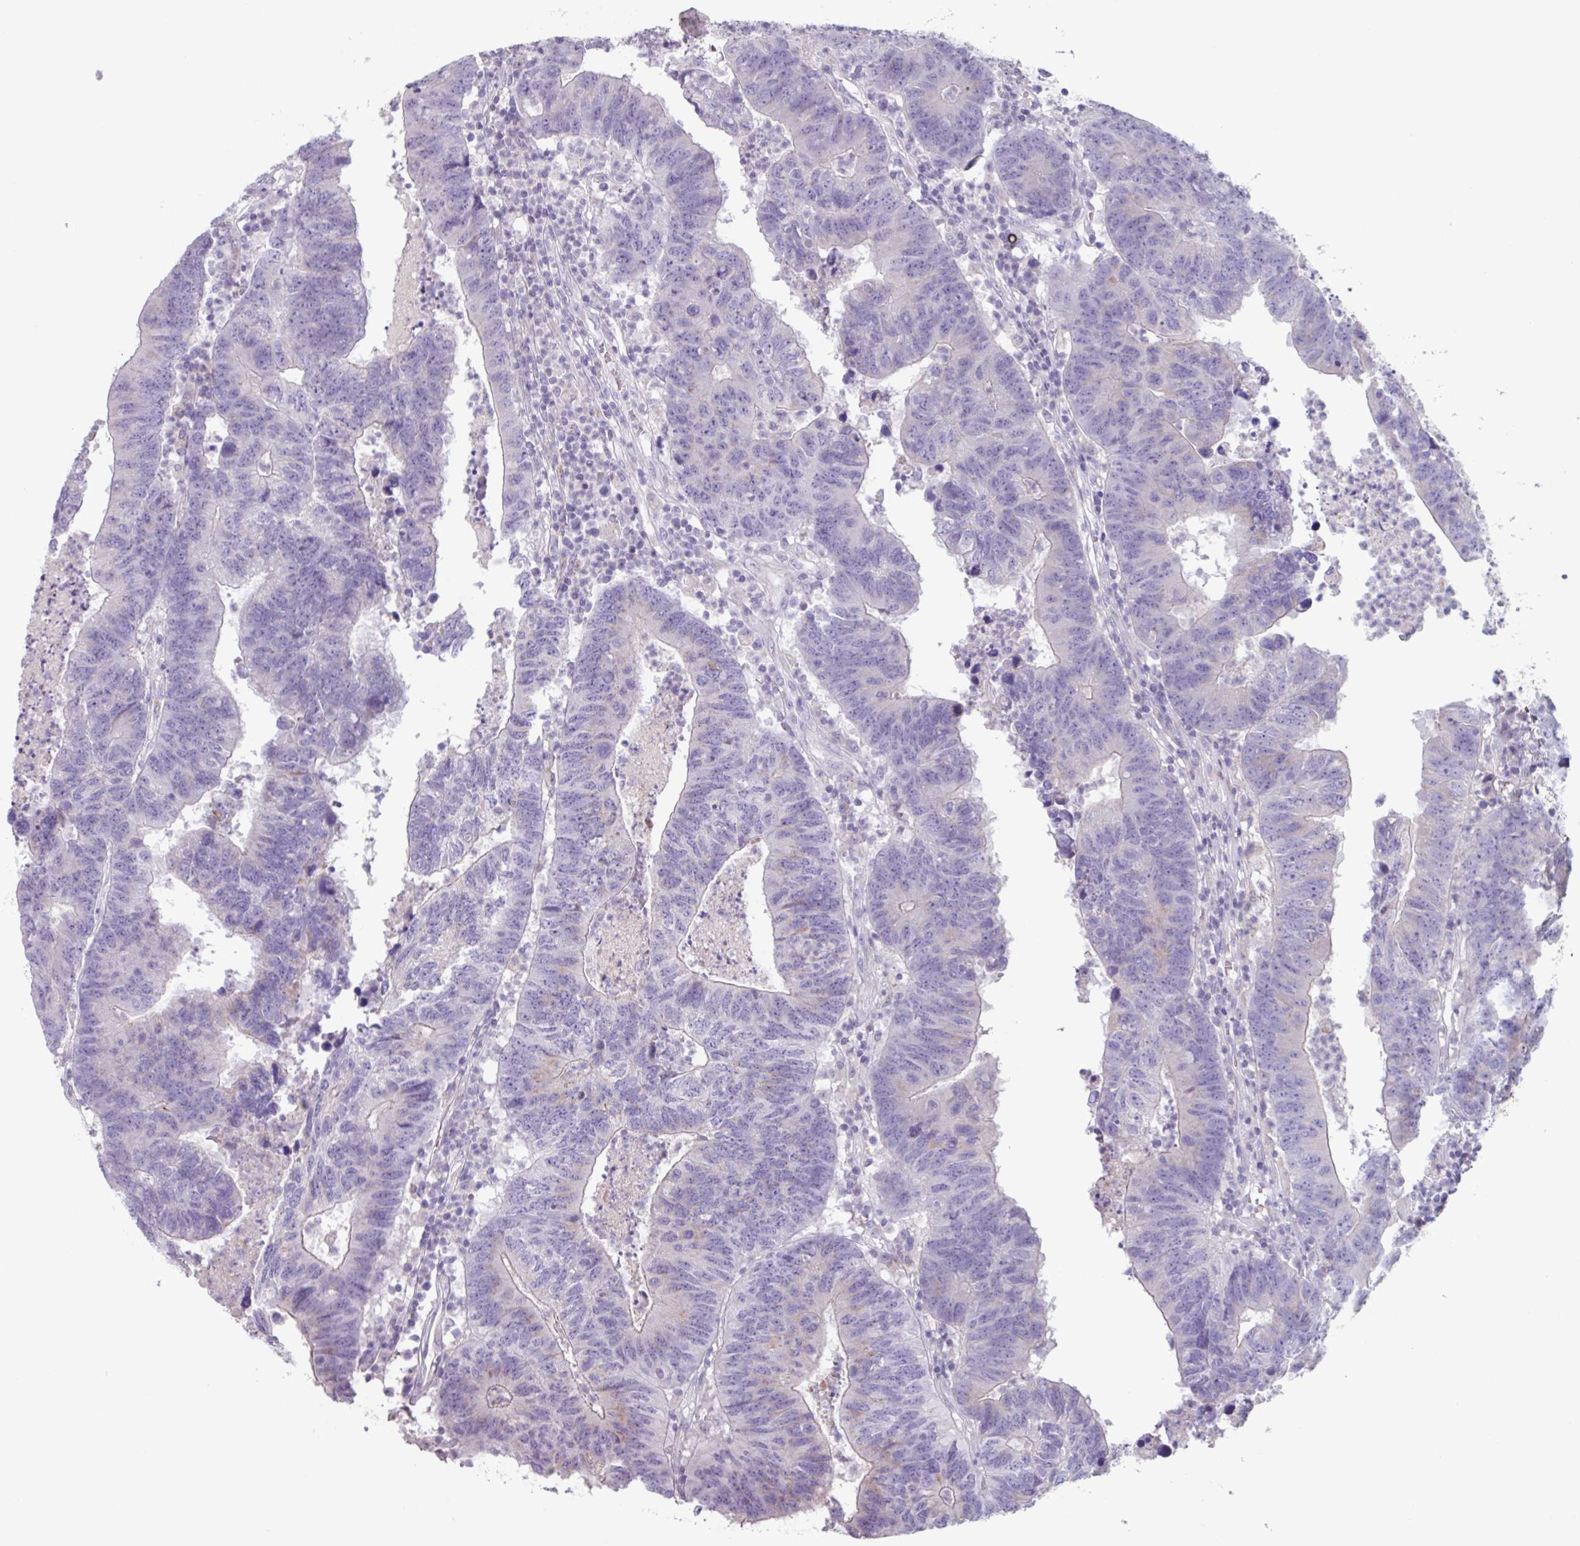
{"staining": {"intensity": "negative", "quantity": "none", "location": "none"}, "tissue": "colorectal cancer", "cell_type": "Tumor cells", "image_type": "cancer", "snomed": [{"axis": "morphology", "description": "Adenocarcinoma, NOS"}, {"axis": "topography", "description": "Colon"}], "caption": "This is a image of IHC staining of colorectal adenocarcinoma, which shows no positivity in tumor cells. (DAB (3,3'-diaminobenzidine) immunohistochemistry, high magnification).", "gene": "ADGRE1", "patient": {"sex": "female", "age": 48}}